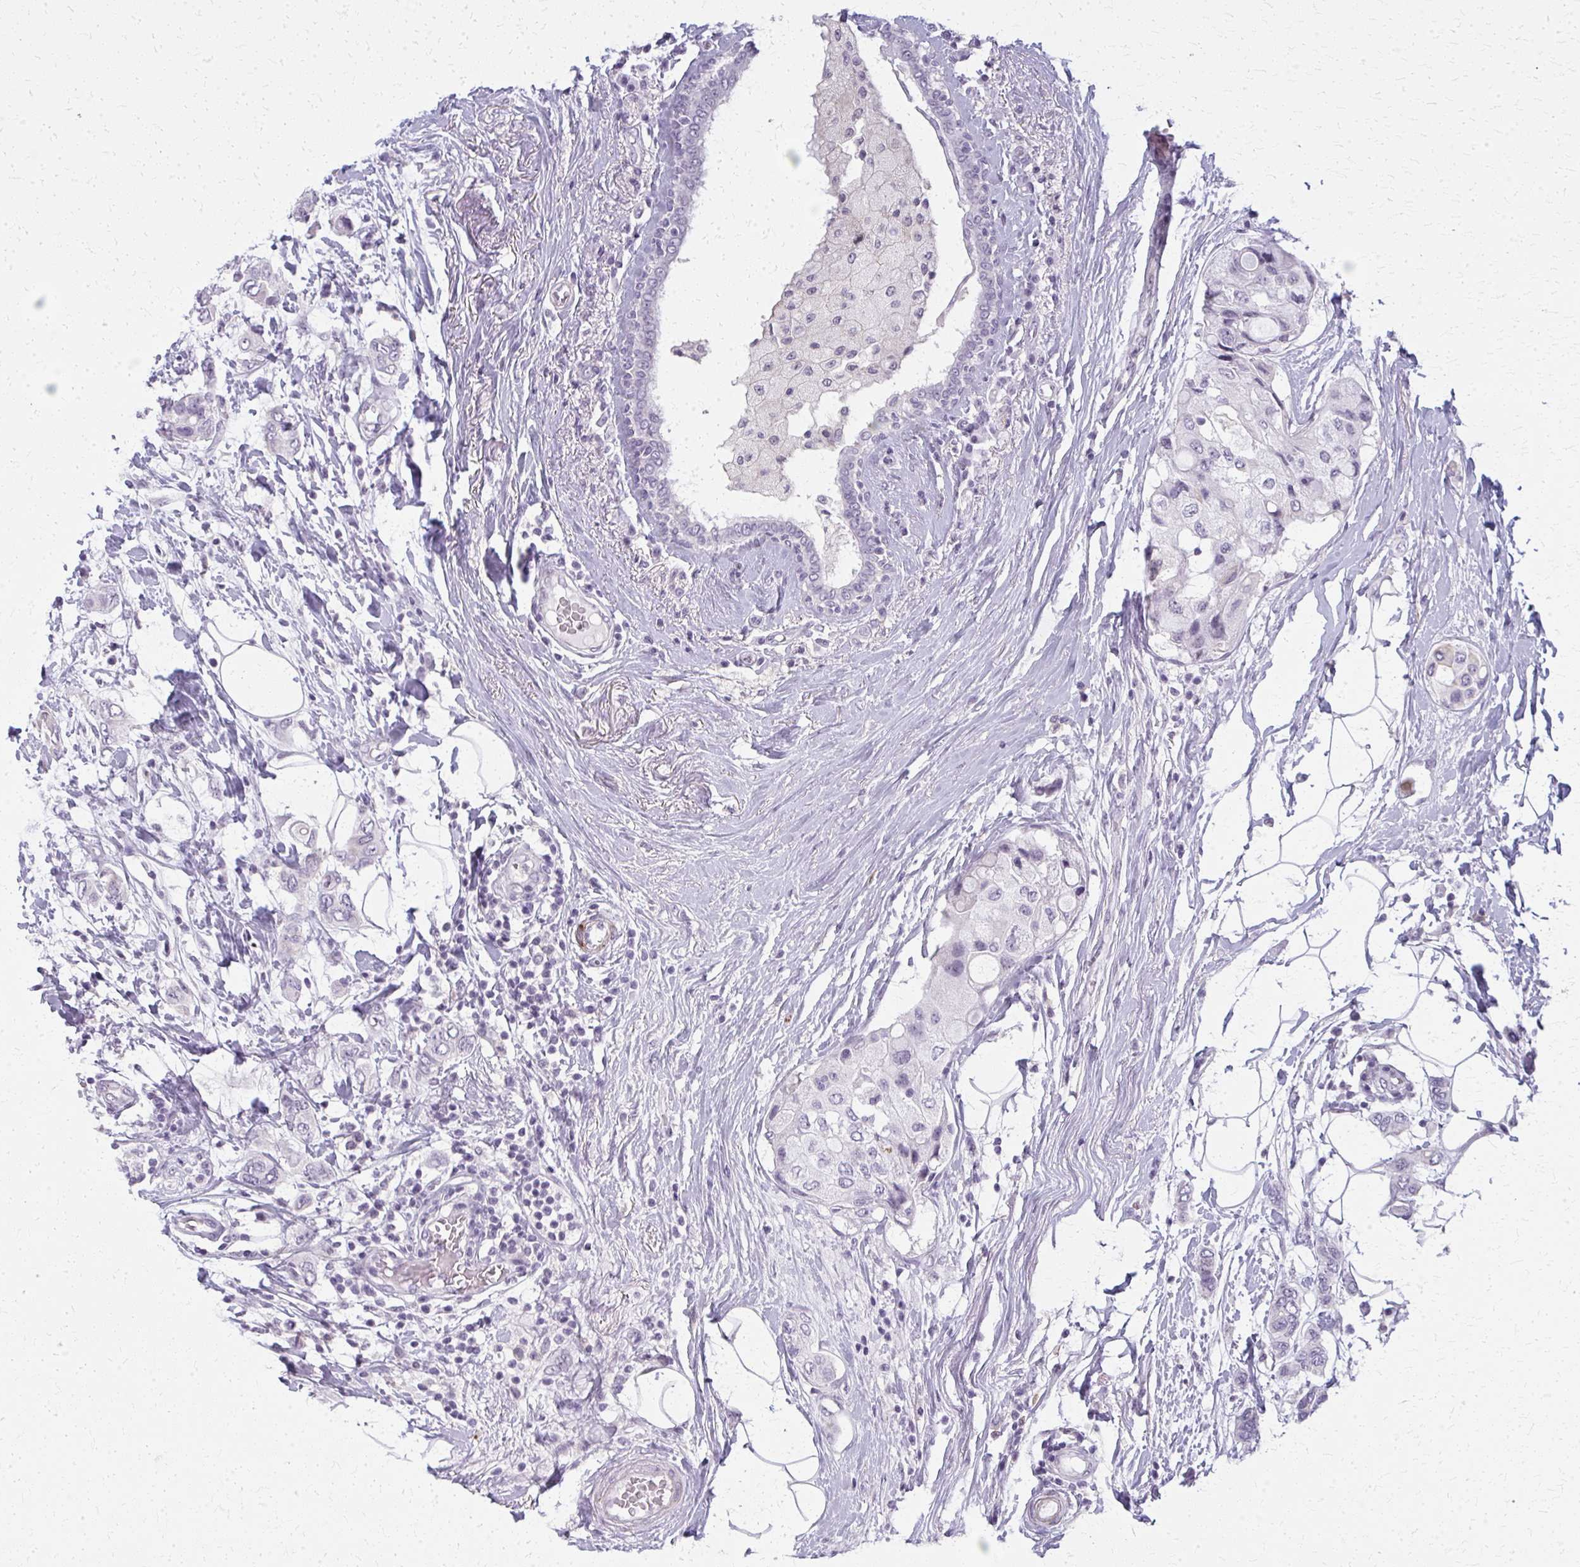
{"staining": {"intensity": "negative", "quantity": "none", "location": "none"}, "tissue": "breast cancer", "cell_type": "Tumor cells", "image_type": "cancer", "snomed": [{"axis": "morphology", "description": "Lobular carcinoma"}, {"axis": "topography", "description": "Breast"}], "caption": "An immunohistochemistry photomicrograph of breast cancer (lobular carcinoma) is shown. There is no staining in tumor cells of breast cancer (lobular carcinoma).", "gene": "CASQ2", "patient": {"sex": "female", "age": 51}}